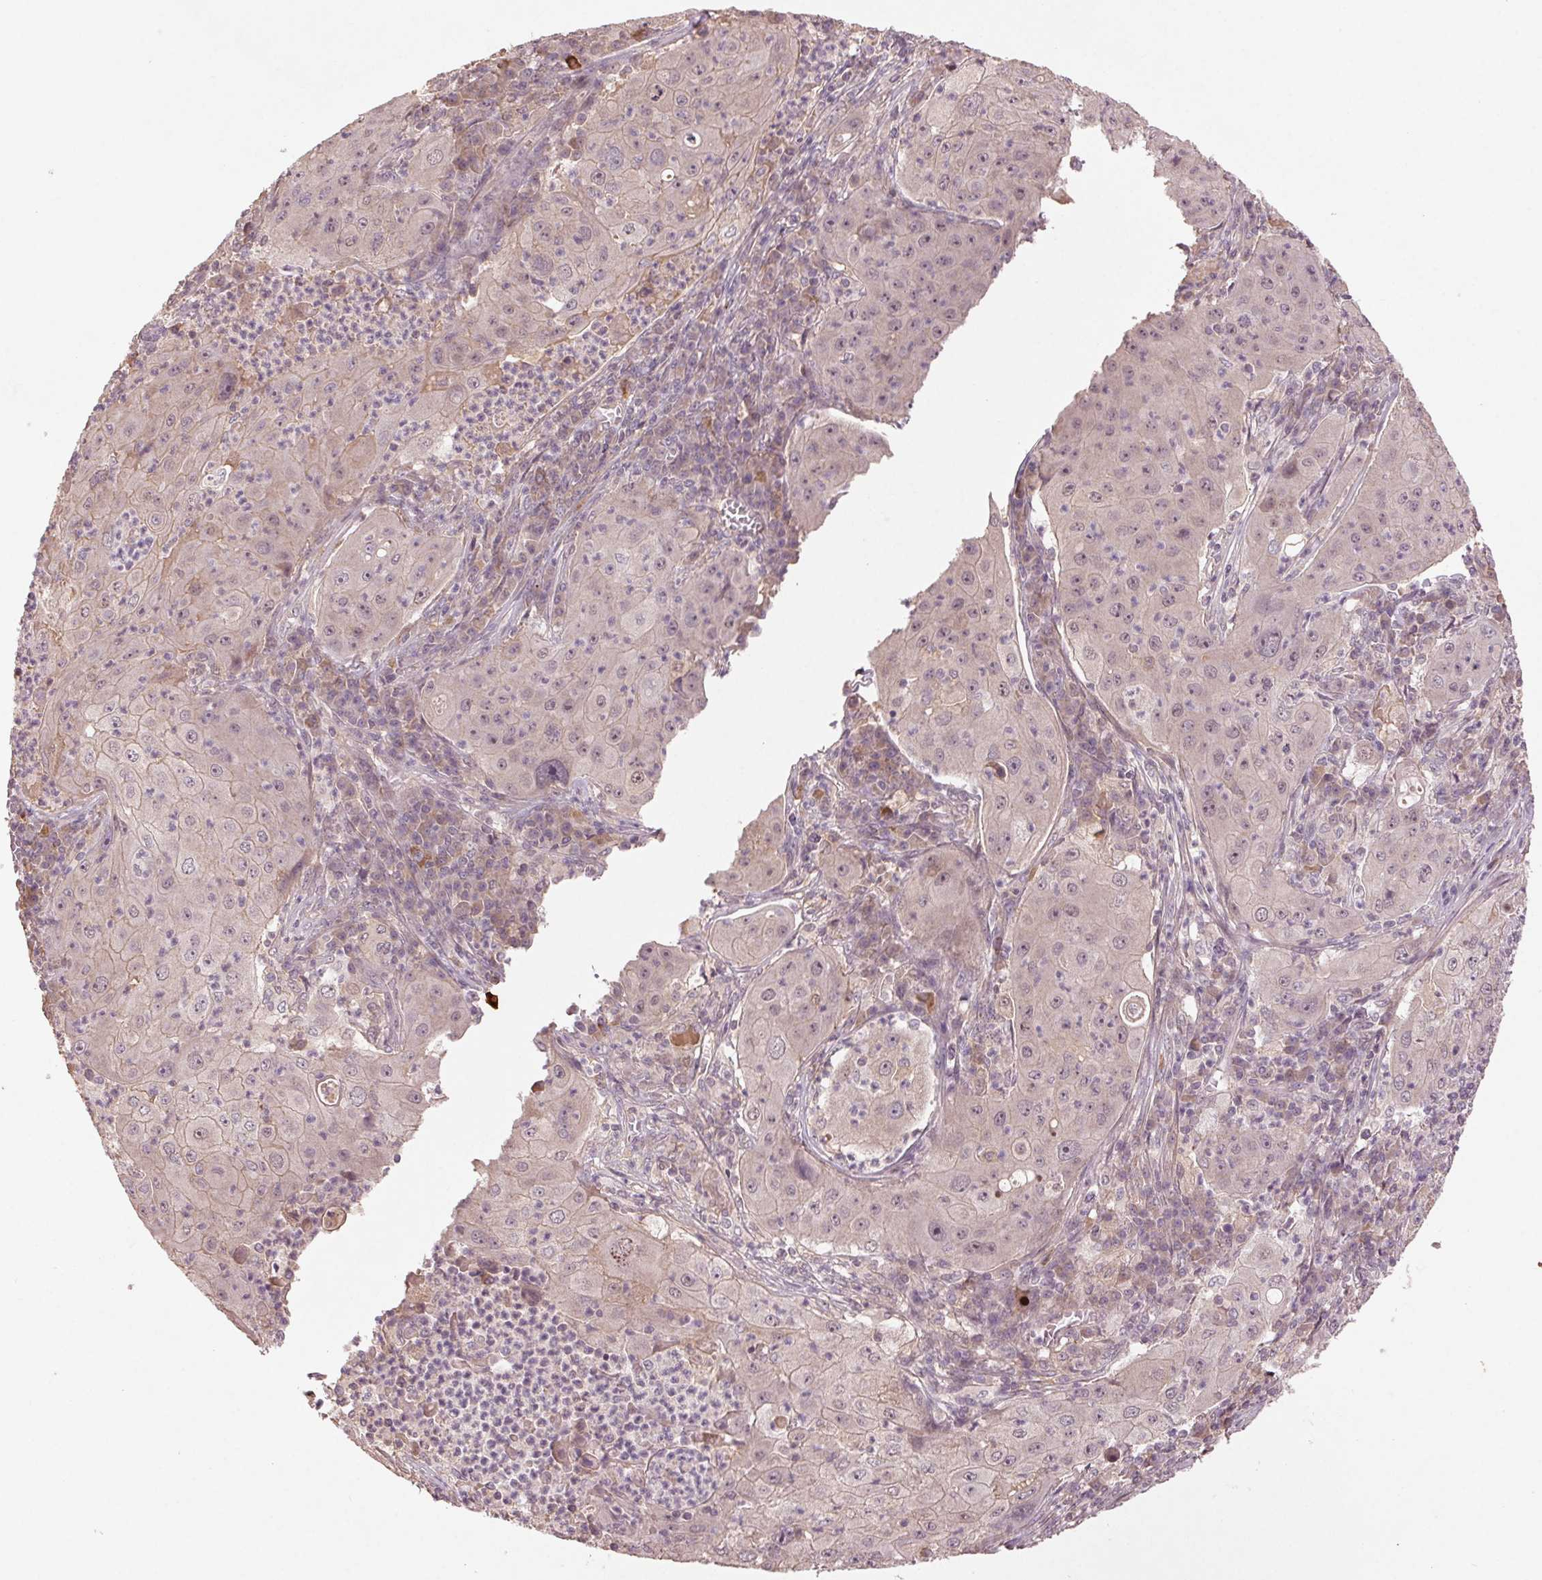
{"staining": {"intensity": "negative", "quantity": "none", "location": "none"}, "tissue": "lung cancer", "cell_type": "Tumor cells", "image_type": "cancer", "snomed": [{"axis": "morphology", "description": "Squamous cell carcinoma, NOS"}, {"axis": "topography", "description": "Lung"}], "caption": "Lung cancer stained for a protein using IHC demonstrates no expression tumor cells.", "gene": "SMLR1", "patient": {"sex": "female", "age": 59}}